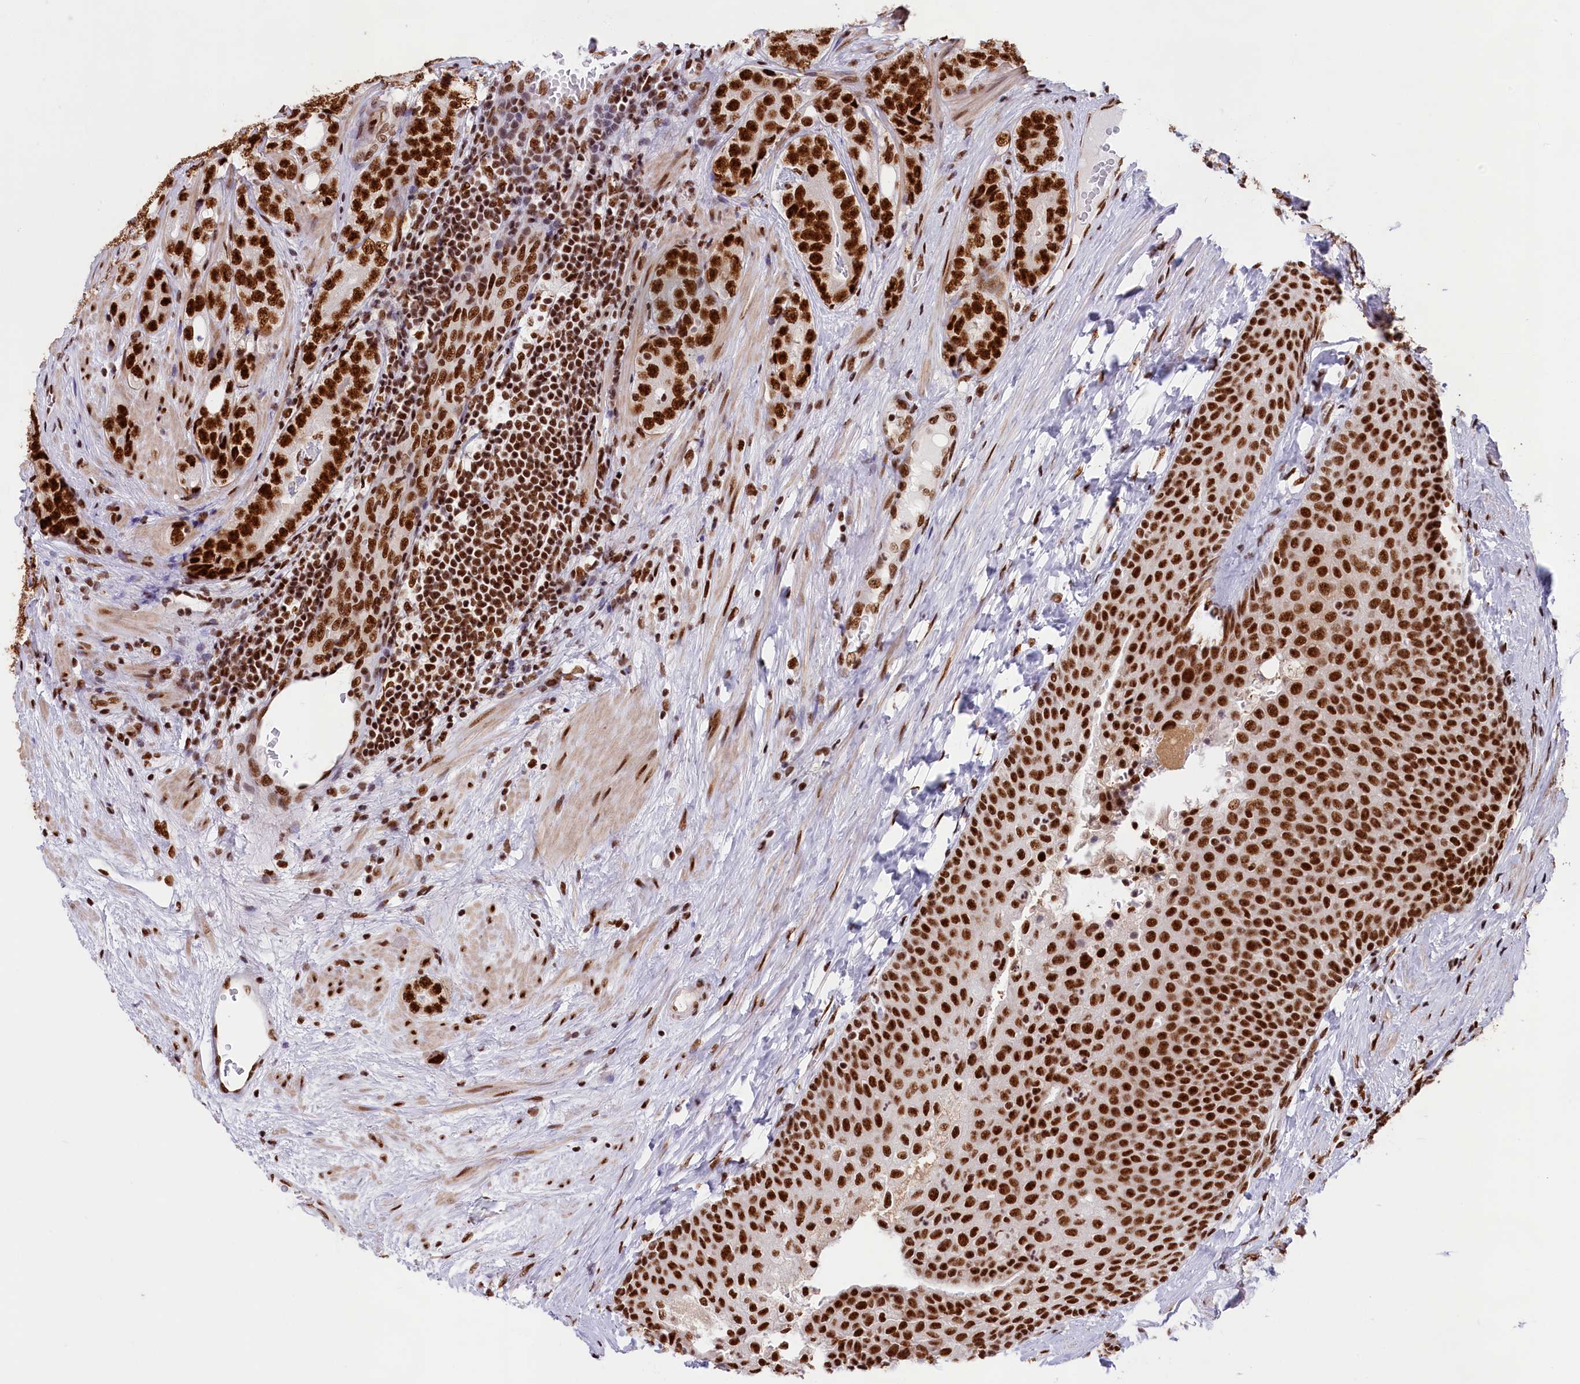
{"staining": {"intensity": "strong", "quantity": ">75%", "location": "nuclear"}, "tissue": "prostate cancer", "cell_type": "Tumor cells", "image_type": "cancer", "snomed": [{"axis": "morphology", "description": "Adenocarcinoma, High grade"}, {"axis": "topography", "description": "Prostate"}], "caption": "Immunohistochemistry (IHC) photomicrograph of neoplastic tissue: human prostate adenocarcinoma (high-grade) stained using IHC exhibits high levels of strong protein expression localized specifically in the nuclear of tumor cells, appearing as a nuclear brown color.", "gene": "SNRNP70", "patient": {"sex": "male", "age": 56}}